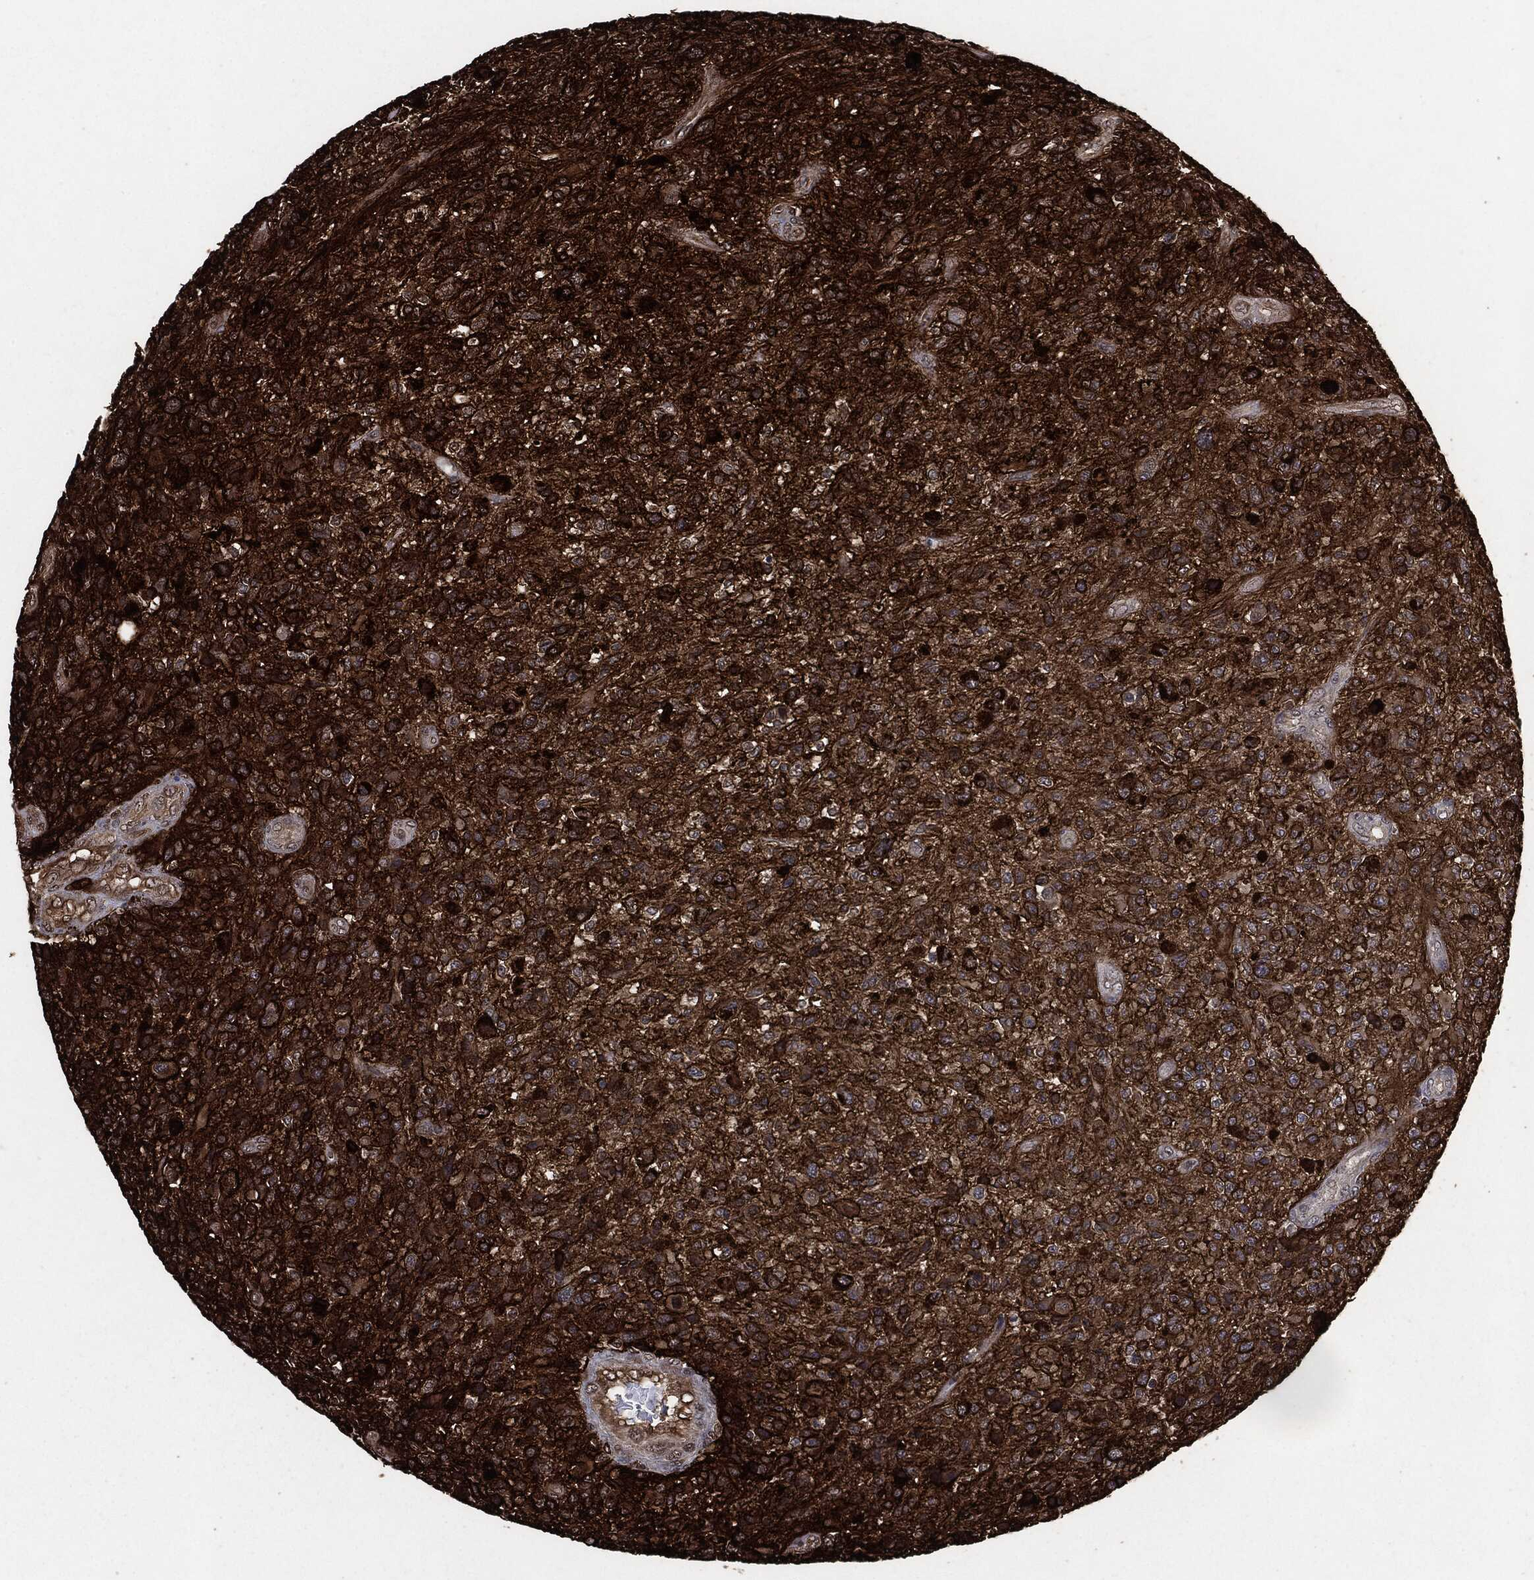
{"staining": {"intensity": "strong", "quantity": "25%-75%", "location": "cytoplasmic/membranous"}, "tissue": "glioma", "cell_type": "Tumor cells", "image_type": "cancer", "snomed": [{"axis": "morphology", "description": "Glioma, malignant, High grade"}, {"axis": "topography", "description": "Brain"}], "caption": "Immunohistochemistry histopathology image of human malignant high-grade glioma stained for a protein (brown), which reveals high levels of strong cytoplasmic/membranous staining in about 25%-75% of tumor cells.", "gene": "EGFR", "patient": {"sex": "male", "age": 47}}